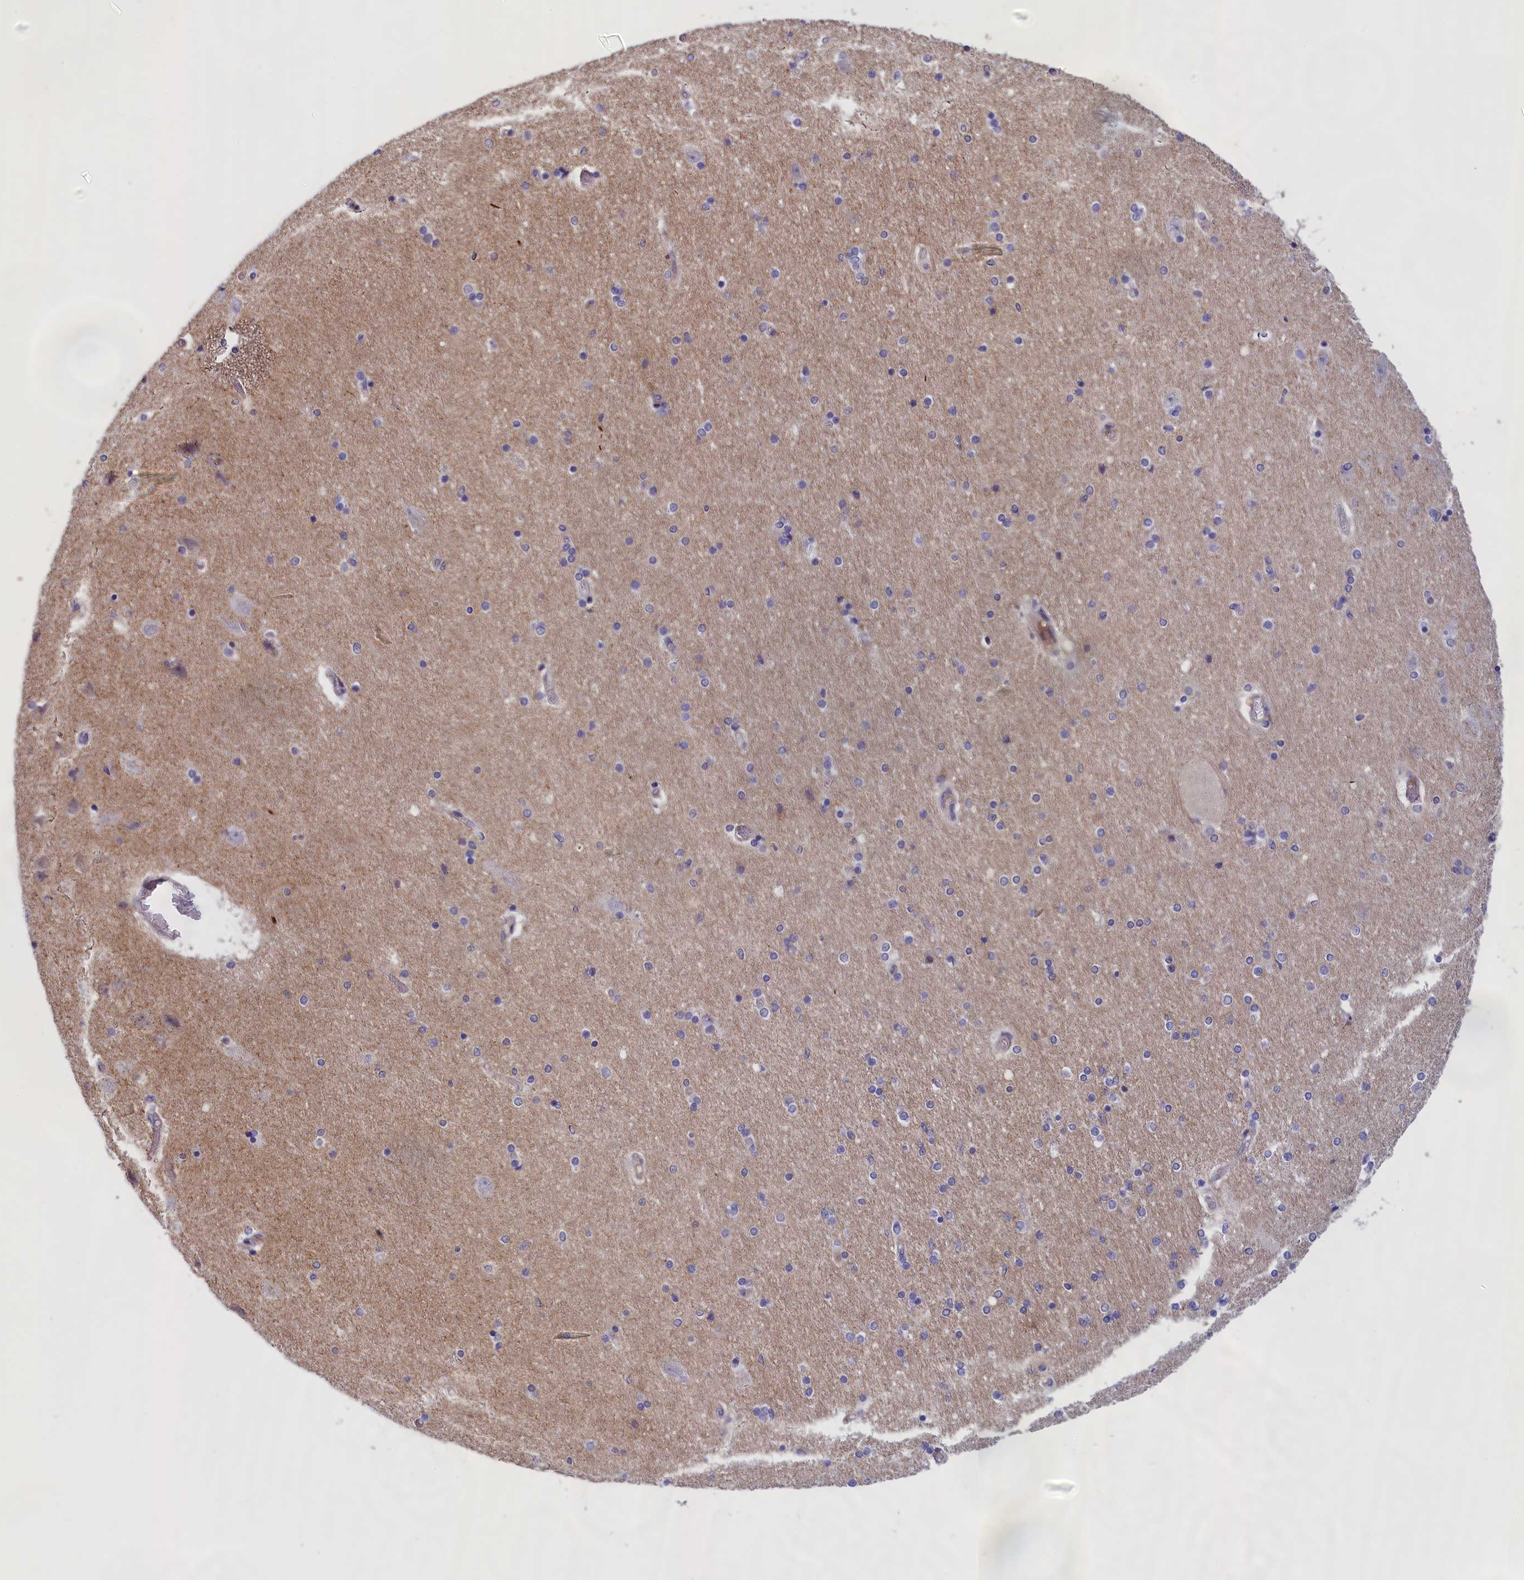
{"staining": {"intensity": "negative", "quantity": "none", "location": "none"}, "tissue": "hippocampus", "cell_type": "Glial cells", "image_type": "normal", "snomed": [{"axis": "morphology", "description": "Normal tissue, NOS"}, {"axis": "topography", "description": "Hippocampus"}], "caption": "Immunohistochemical staining of normal hippocampus shows no significant positivity in glial cells.", "gene": "IGFALS", "patient": {"sex": "female", "age": 54}}